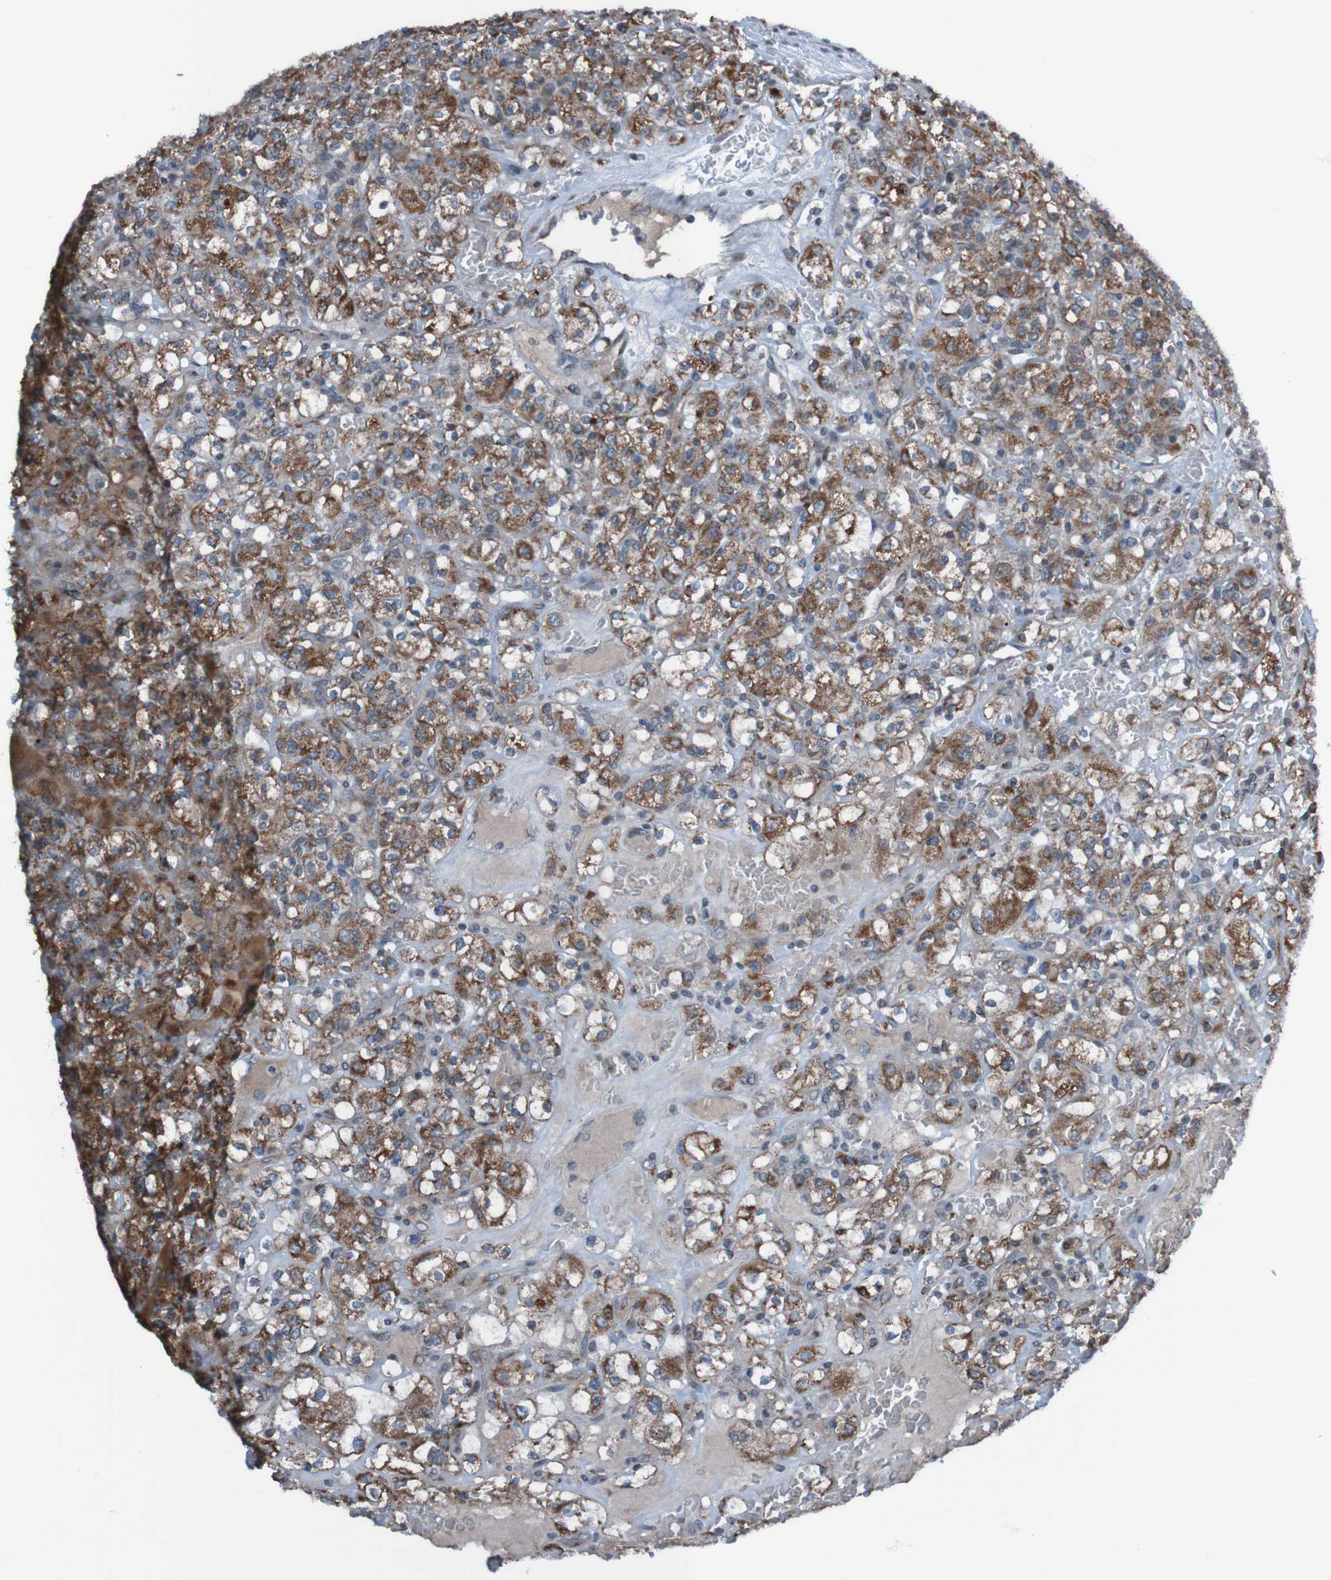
{"staining": {"intensity": "moderate", "quantity": ">75%", "location": "cytoplasmic/membranous"}, "tissue": "renal cancer", "cell_type": "Tumor cells", "image_type": "cancer", "snomed": [{"axis": "morphology", "description": "Normal tissue, NOS"}, {"axis": "morphology", "description": "Adenocarcinoma, NOS"}, {"axis": "topography", "description": "Kidney"}], "caption": "Moderate cytoplasmic/membranous protein positivity is identified in approximately >75% of tumor cells in adenocarcinoma (renal).", "gene": "UNG", "patient": {"sex": "female", "age": 72}}